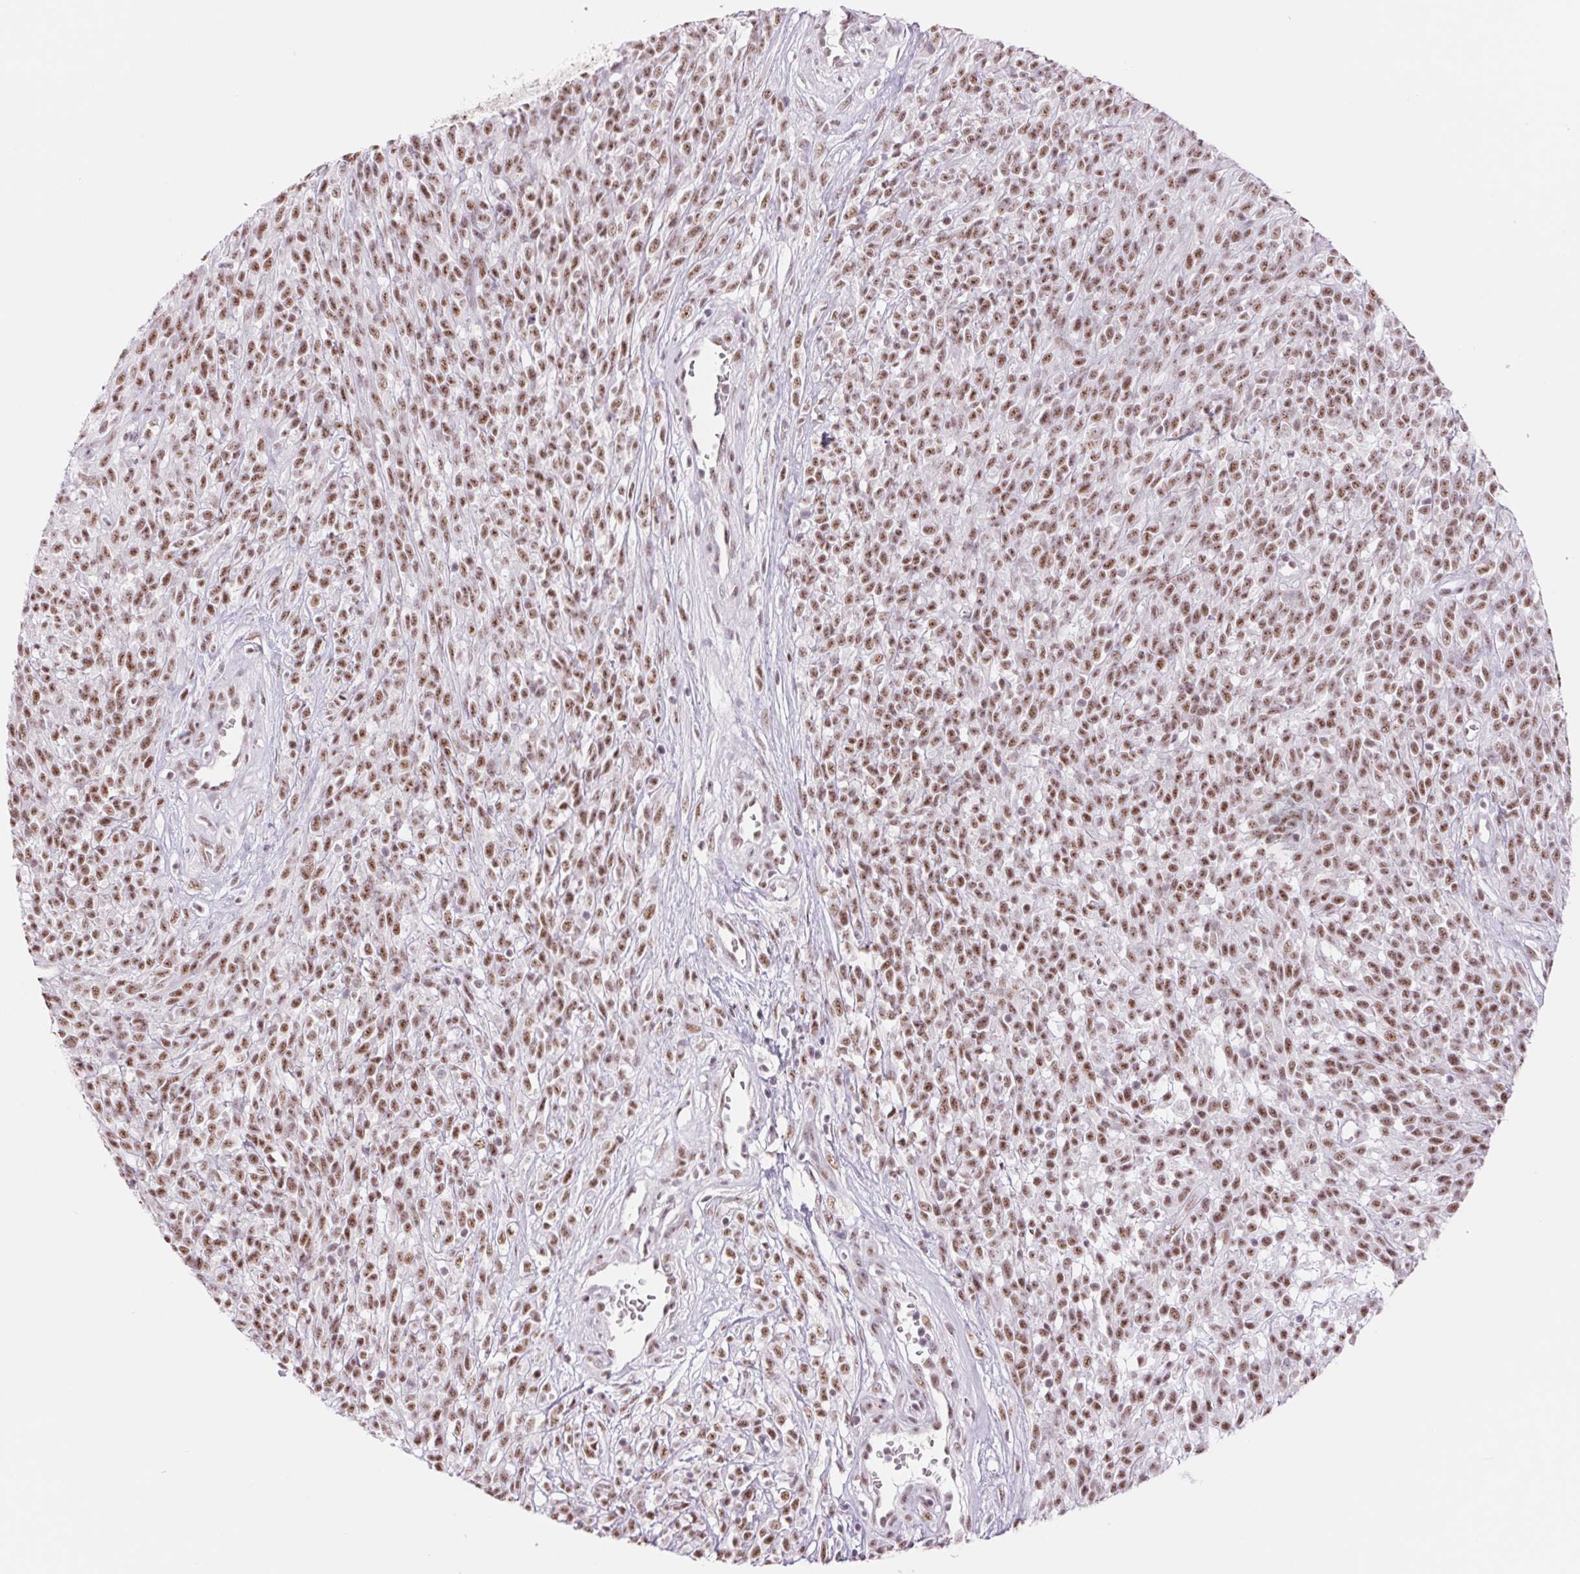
{"staining": {"intensity": "moderate", "quantity": ">75%", "location": "nuclear"}, "tissue": "melanoma", "cell_type": "Tumor cells", "image_type": "cancer", "snomed": [{"axis": "morphology", "description": "Malignant melanoma, NOS"}, {"axis": "topography", "description": "Skin"}, {"axis": "topography", "description": "Skin of trunk"}], "caption": "Melanoma stained with a protein marker displays moderate staining in tumor cells.", "gene": "ZC3H14", "patient": {"sex": "male", "age": 74}}